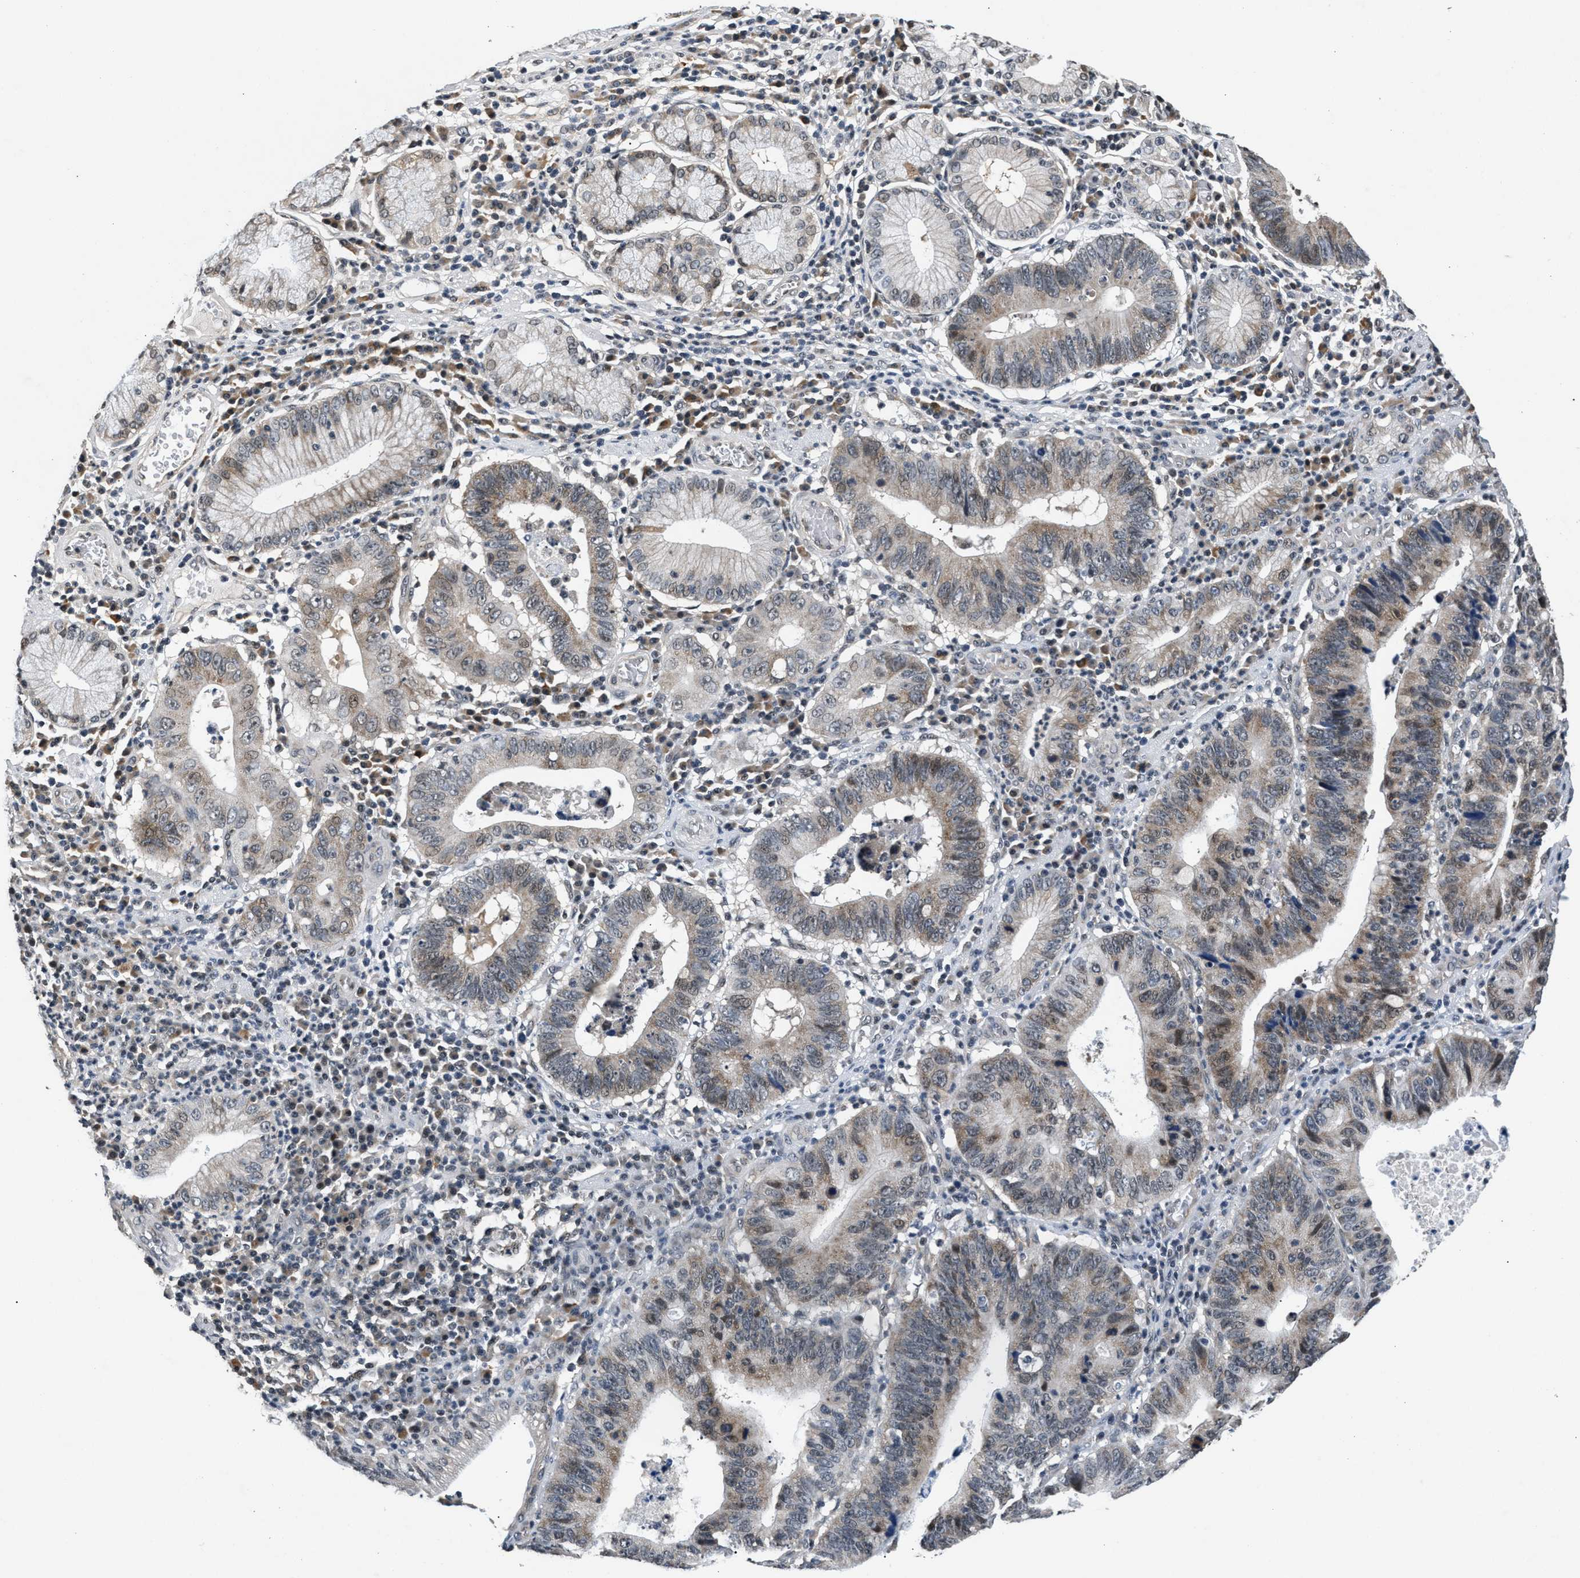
{"staining": {"intensity": "weak", "quantity": "25%-75%", "location": "cytoplasmic/membranous,nuclear"}, "tissue": "stomach cancer", "cell_type": "Tumor cells", "image_type": "cancer", "snomed": [{"axis": "morphology", "description": "Adenocarcinoma, NOS"}, {"axis": "topography", "description": "Stomach"}], "caption": "A histopathology image of human adenocarcinoma (stomach) stained for a protein shows weak cytoplasmic/membranous and nuclear brown staining in tumor cells.", "gene": "RBM33", "patient": {"sex": "male", "age": 59}}